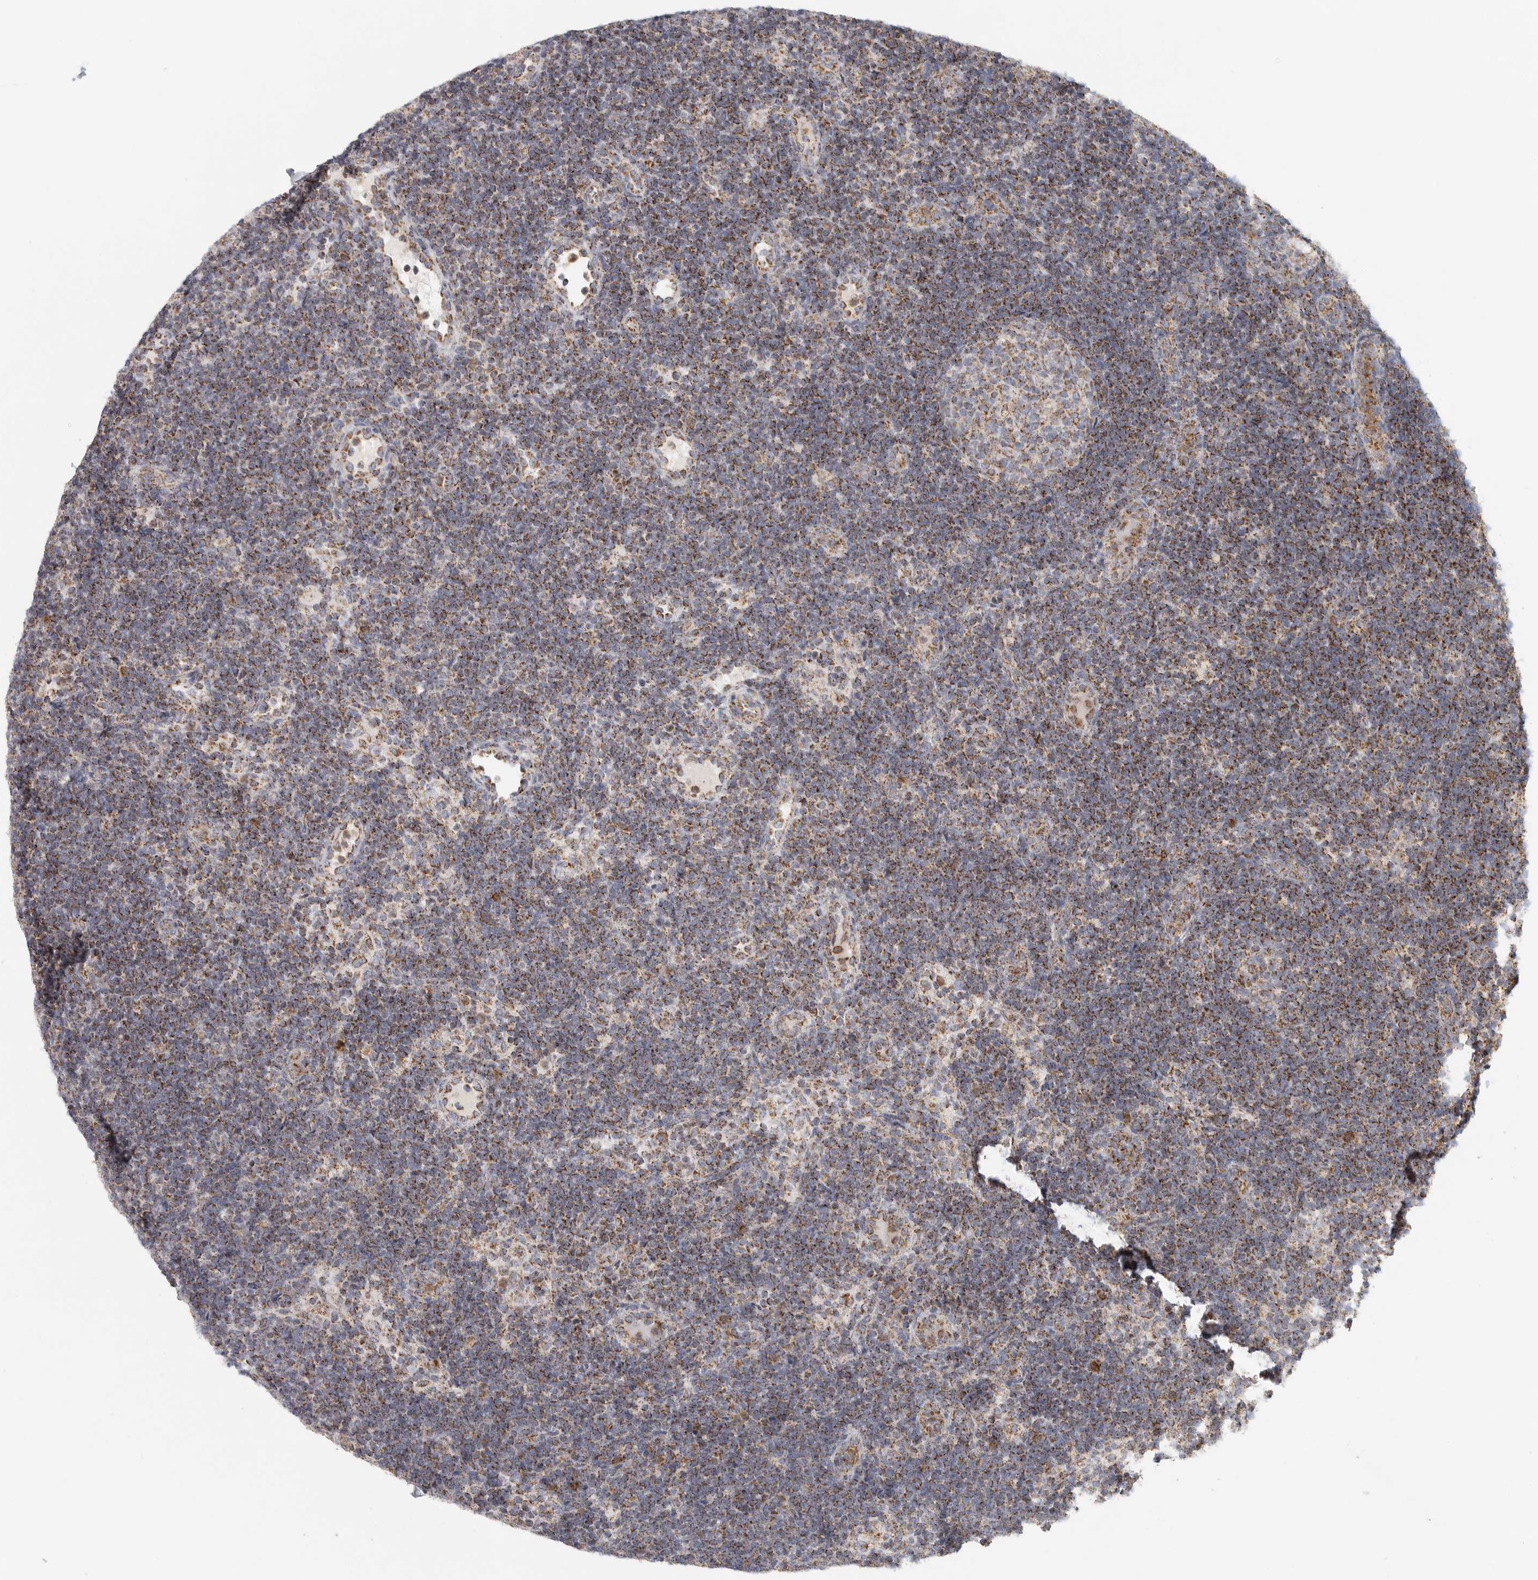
{"staining": {"intensity": "moderate", "quantity": "<25%", "location": "cytoplasmic/membranous"}, "tissue": "lymph node", "cell_type": "Germinal center cells", "image_type": "normal", "snomed": [{"axis": "morphology", "description": "Normal tissue, NOS"}, {"axis": "topography", "description": "Lymph node"}], "caption": "Immunohistochemistry (IHC) (DAB (3,3'-diaminobenzidine)) staining of benign lymph node demonstrates moderate cytoplasmic/membranous protein positivity in approximately <25% of germinal center cells. Immunohistochemistry stains the protein of interest in brown and the nuclei are stained blue.", "gene": "SLC25A26", "patient": {"sex": "female", "age": 22}}